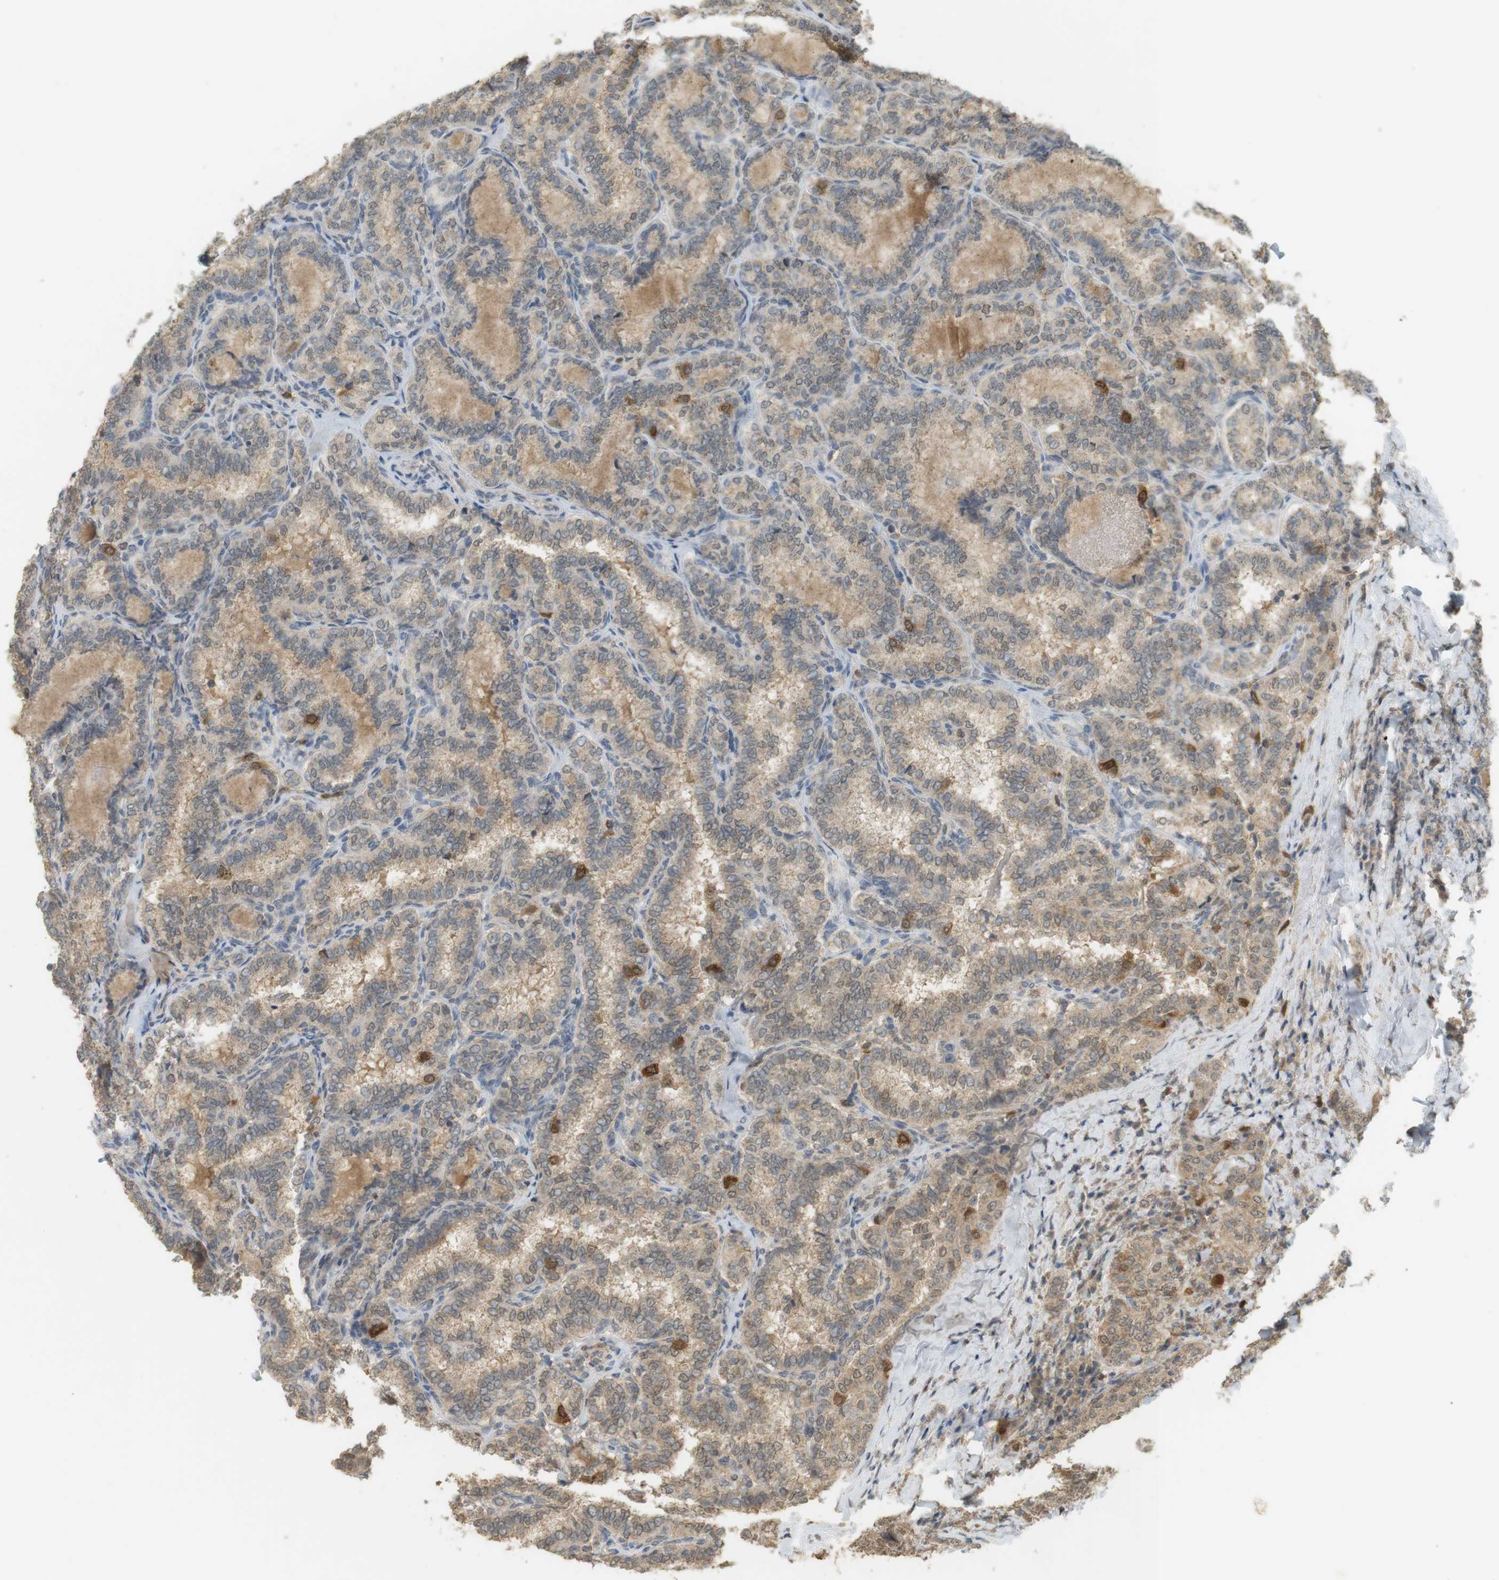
{"staining": {"intensity": "strong", "quantity": "<25%", "location": "cytoplasmic/membranous"}, "tissue": "thyroid cancer", "cell_type": "Tumor cells", "image_type": "cancer", "snomed": [{"axis": "morphology", "description": "Normal tissue, NOS"}, {"axis": "morphology", "description": "Papillary adenocarcinoma, NOS"}, {"axis": "topography", "description": "Thyroid gland"}], "caption": "Protein staining shows strong cytoplasmic/membranous expression in about <25% of tumor cells in papillary adenocarcinoma (thyroid).", "gene": "TTK", "patient": {"sex": "female", "age": 30}}